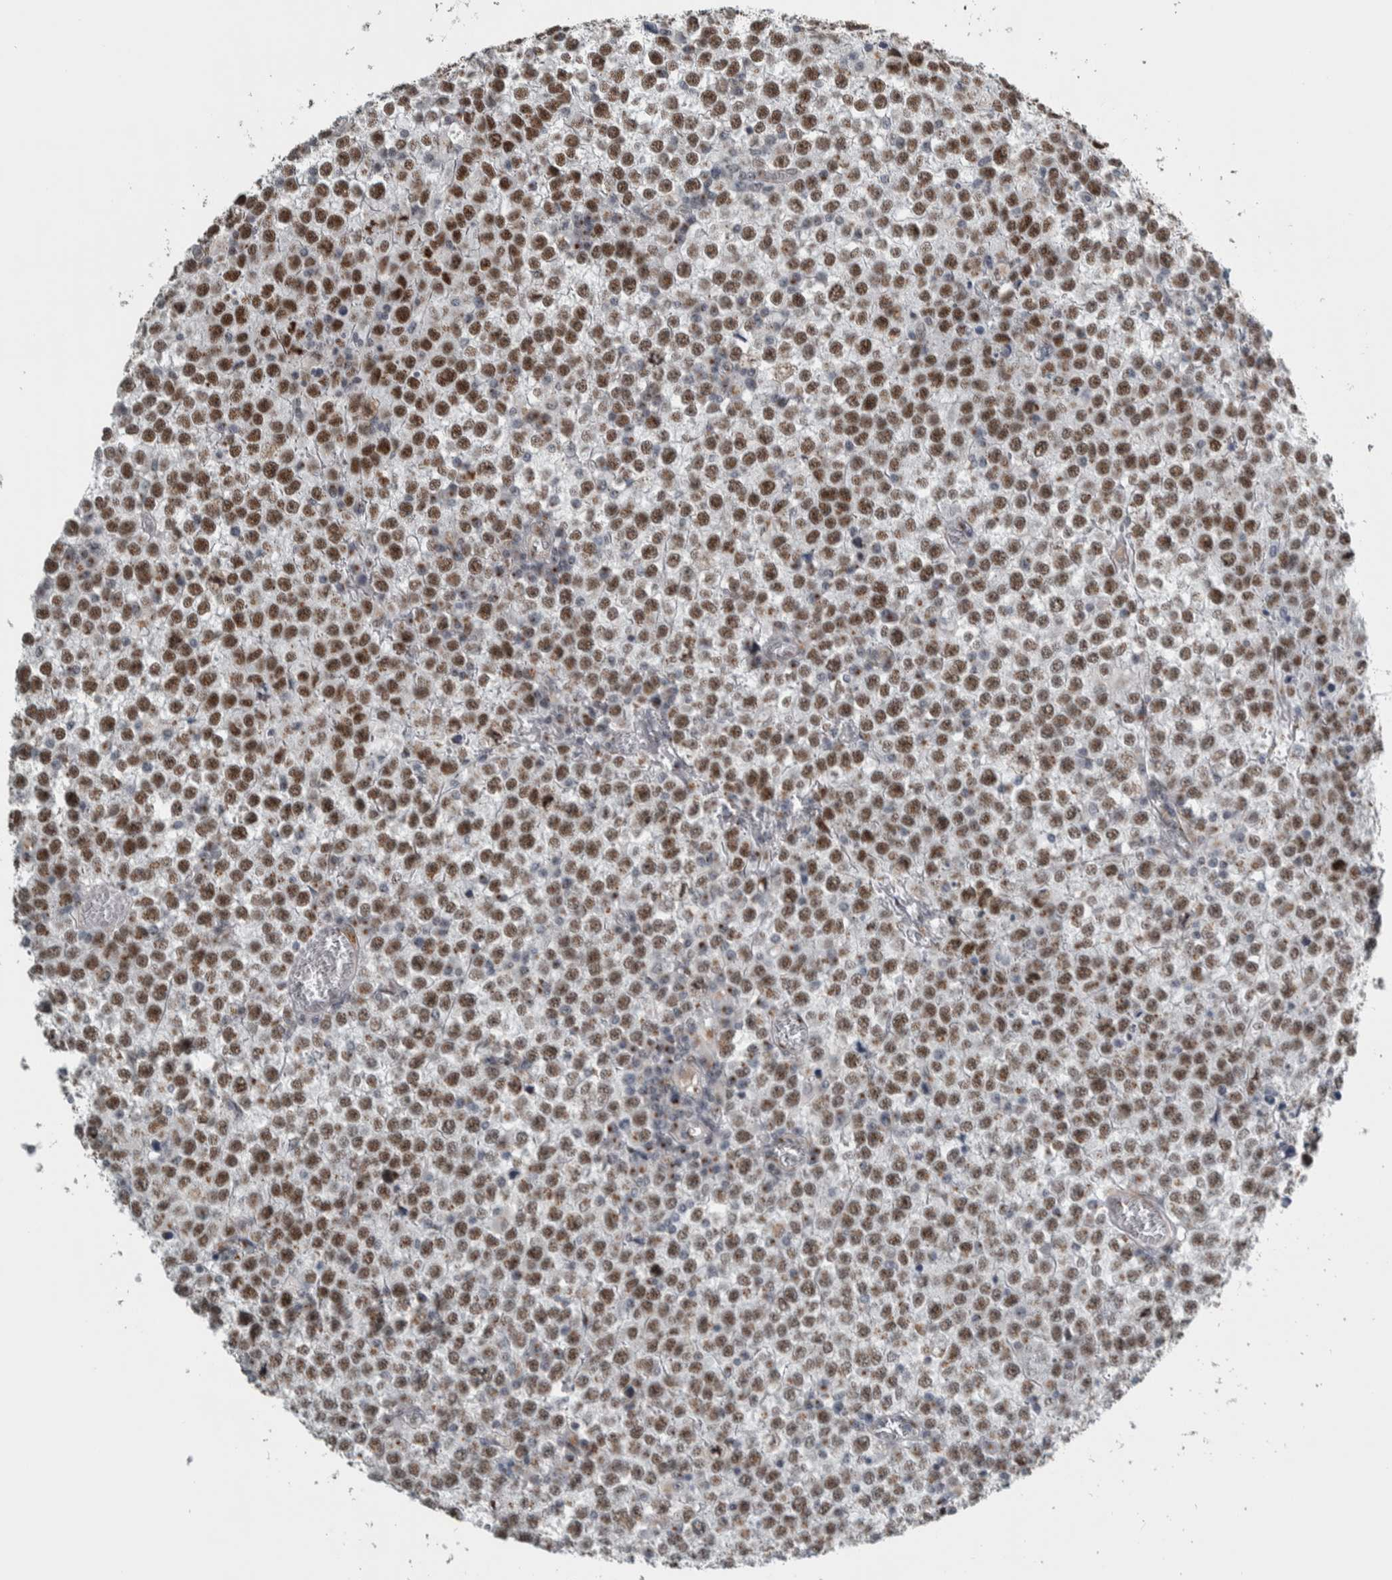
{"staining": {"intensity": "strong", "quantity": ">75%", "location": "nuclear"}, "tissue": "testis cancer", "cell_type": "Tumor cells", "image_type": "cancer", "snomed": [{"axis": "morphology", "description": "Seminoma, NOS"}, {"axis": "topography", "description": "Testis"}], "caption": "There is high levels of strong nuclear positivity in tumor cells of testis cancer, as demonstrated by immunohistochemical staining (brown color).", "gene": "ZMYND8", "patient": {"sex": "male", "age": 65}}